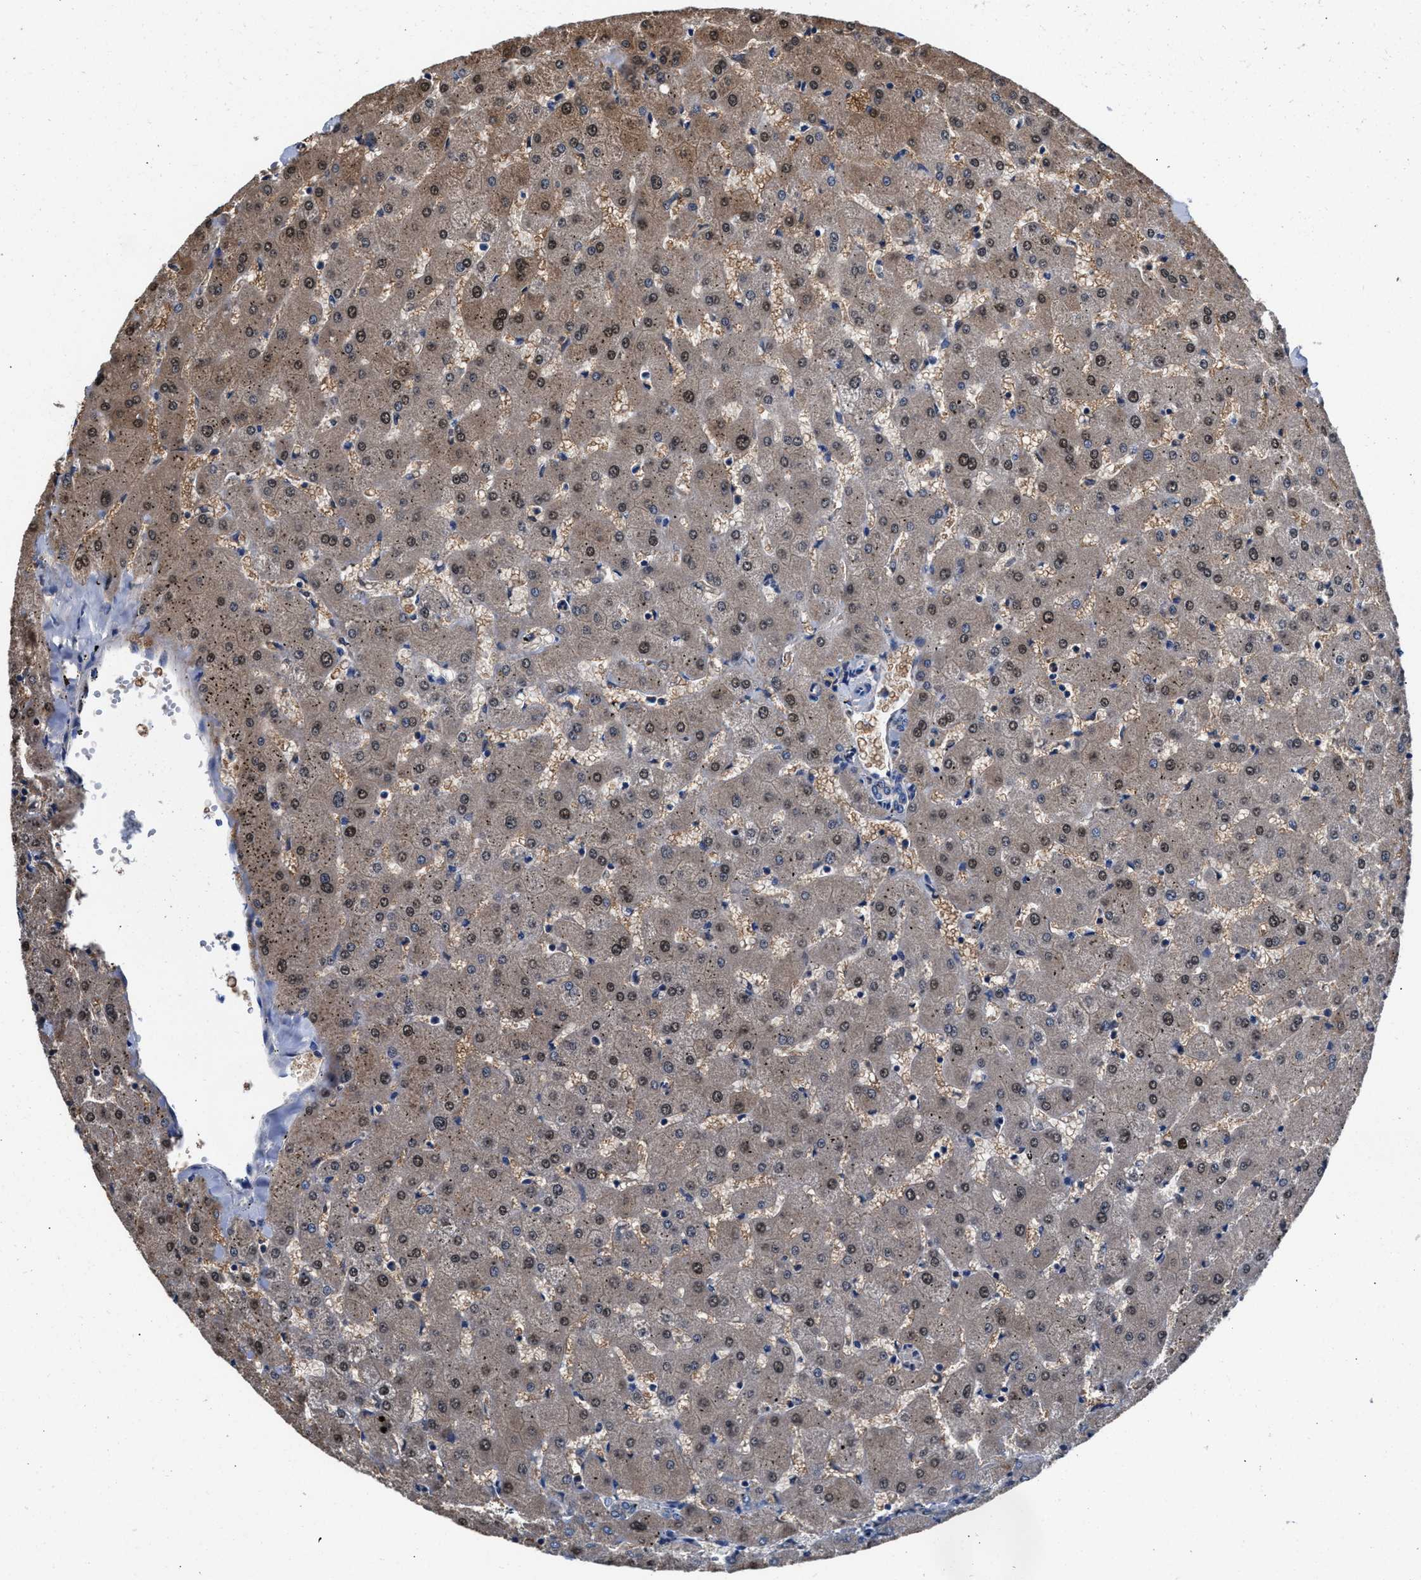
{"staining": {"intensity": "negative", "quantity": "none", "location": "none"}, "tissue": "liver", "cell_type": "Cholangiocytes", "image_type": "normal", "snomed": [{"axis": "morphology", "description": "Normal tissue, NOS"}, {"axis": "topography", "description": "Liver"}], "caption": "High power microscopy histopathology image of an immunohistochemistry (IHC) histopathology image of normal liver, revealing no significant expression in cholangiocytes.", "gene": "GSTM1", "patient": {"sex": "female", "age": 63}}